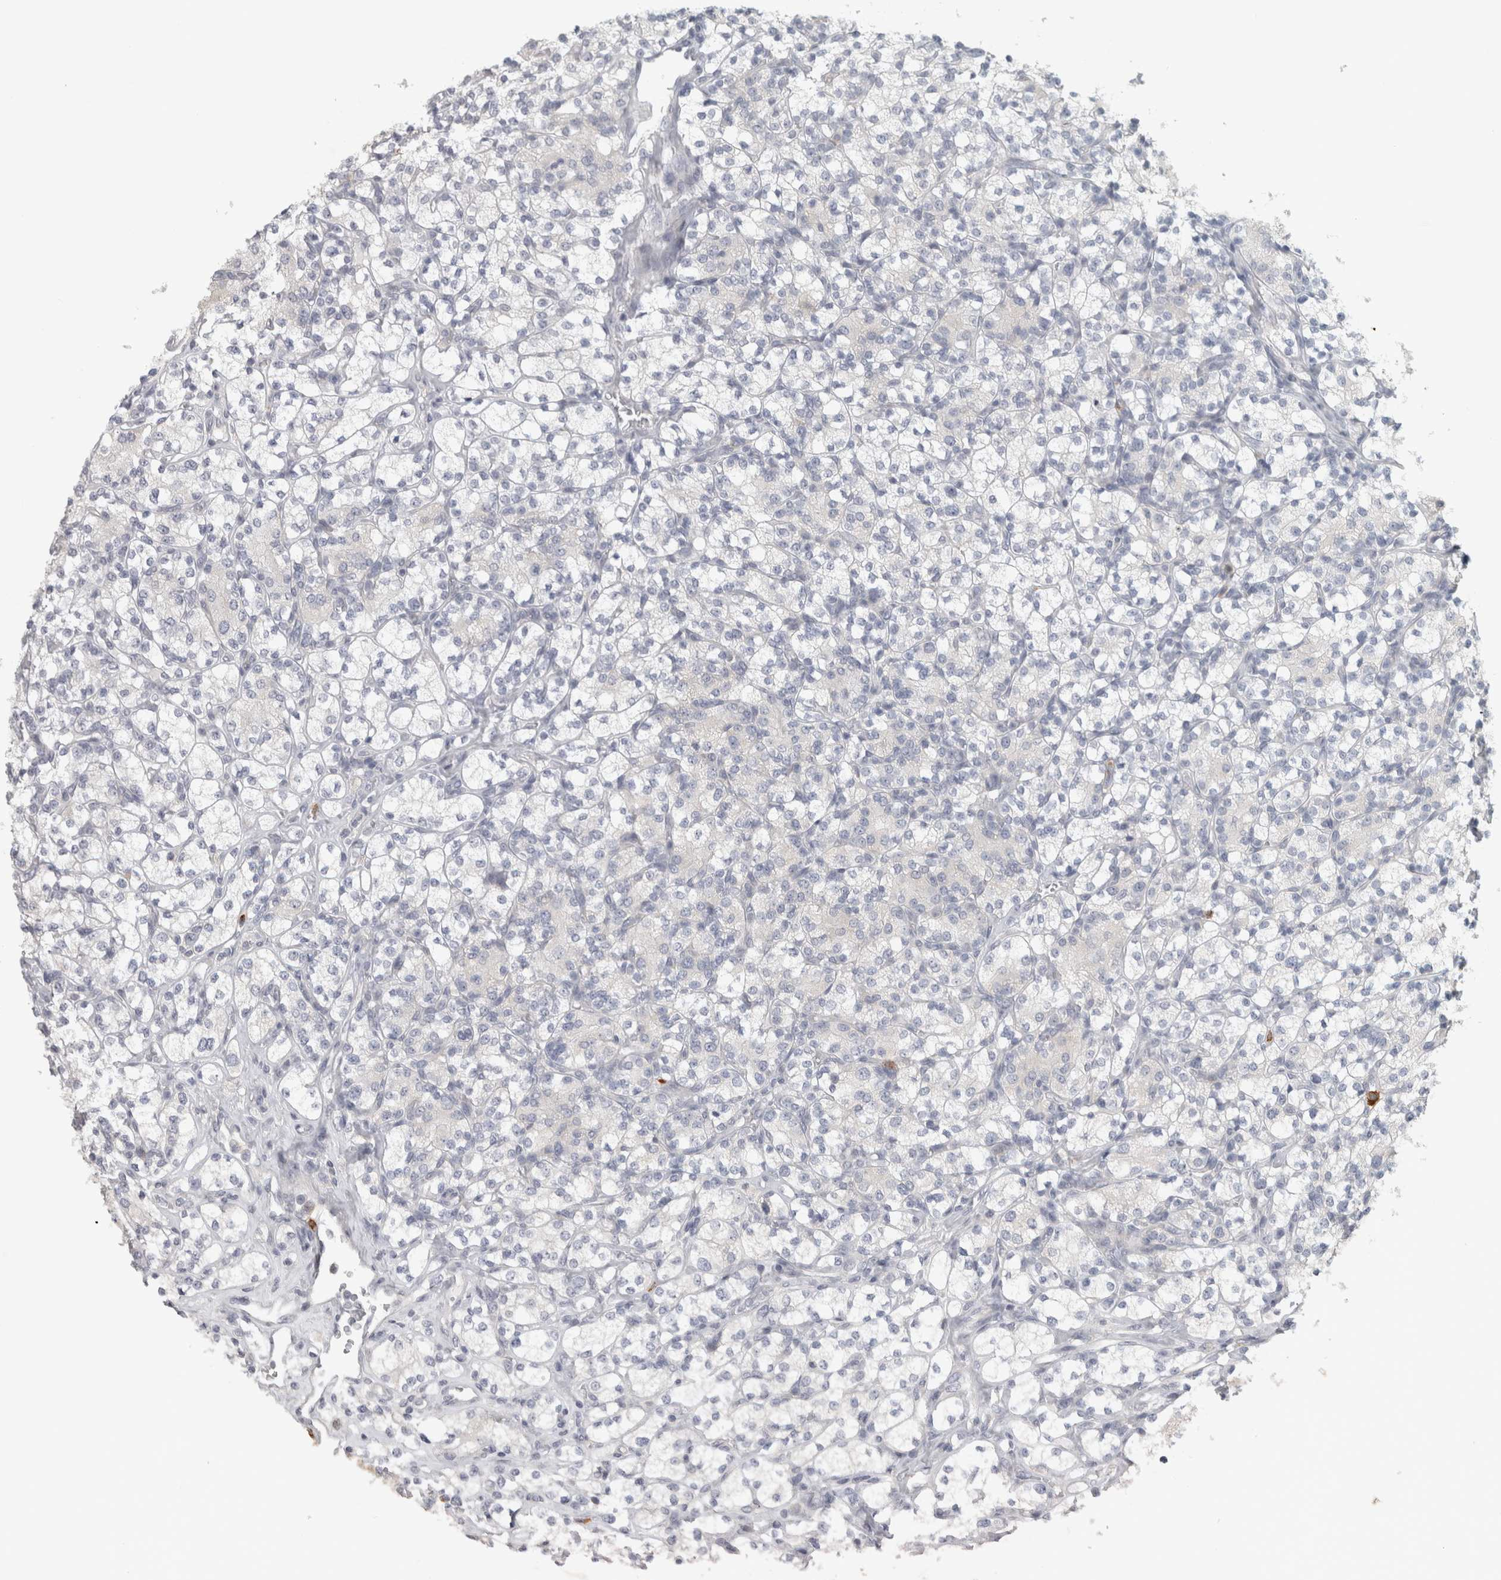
{"staining": {"intensity": "negative", "quantity": "none", "location": "none"}, "tissue": "renal cancer", "cell_type": "Tumor cells", "image_type": "cancer", "snomed": [{"axis": "morphology", "description": "Adenocarcinoma, NOS"}, {"axis": "topography", "description": "Kidney"}], "caption": "High magnification brightfield microscopy of renal cancer (adenocarcinoma) stained with DAB (brown) and counterstained with hematoxylin (blue): tumor cells show no significant positivity.", "gene": "PTPRN2", "patient": {"sex": "male", "age": 77}}